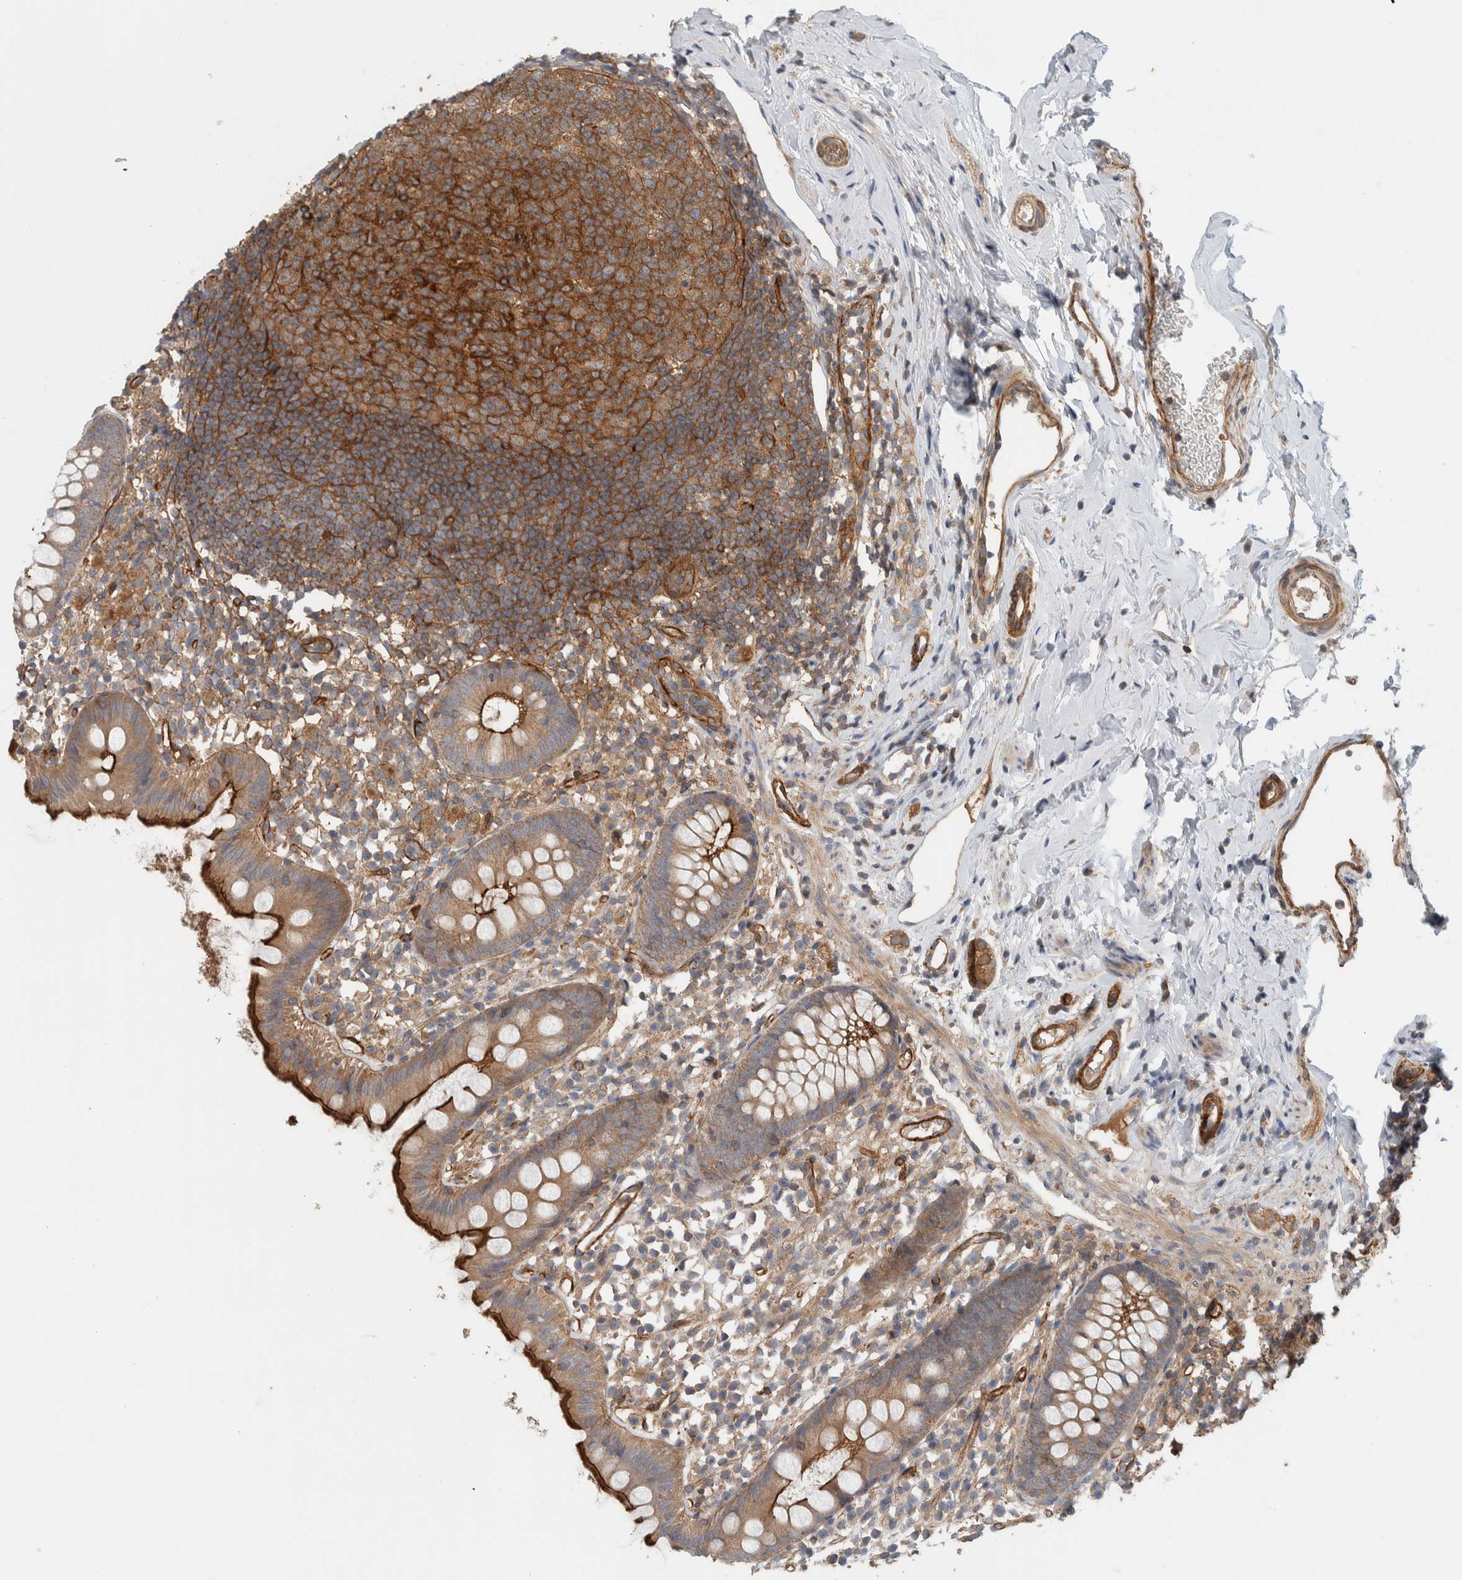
{"staining": {"intensity": "moderate", "quantity": ">75%", "location": "cytoplasmic/membranous"}, "tissue": "appendix", "cell_type": "Glandular cells", "image_type": "normal", "snomed": [{"axis": "morphology", "description": "Normal tissue, NOS"}, {"axis": "topography", "description": "Appendix"}], "caption": "Protein expression analysis of unremarkable human appendix reveals moderate cytoplasmic/membranous positivity in about >75% of glandular cells. The staining was performed using DAB to visualize the protein expression in brown, while the nuclei were stained in blue with hematoxylin (Magnification: 20x).", "gene": "MPRIP", "patient": {"sex": "female", "age": 20}}